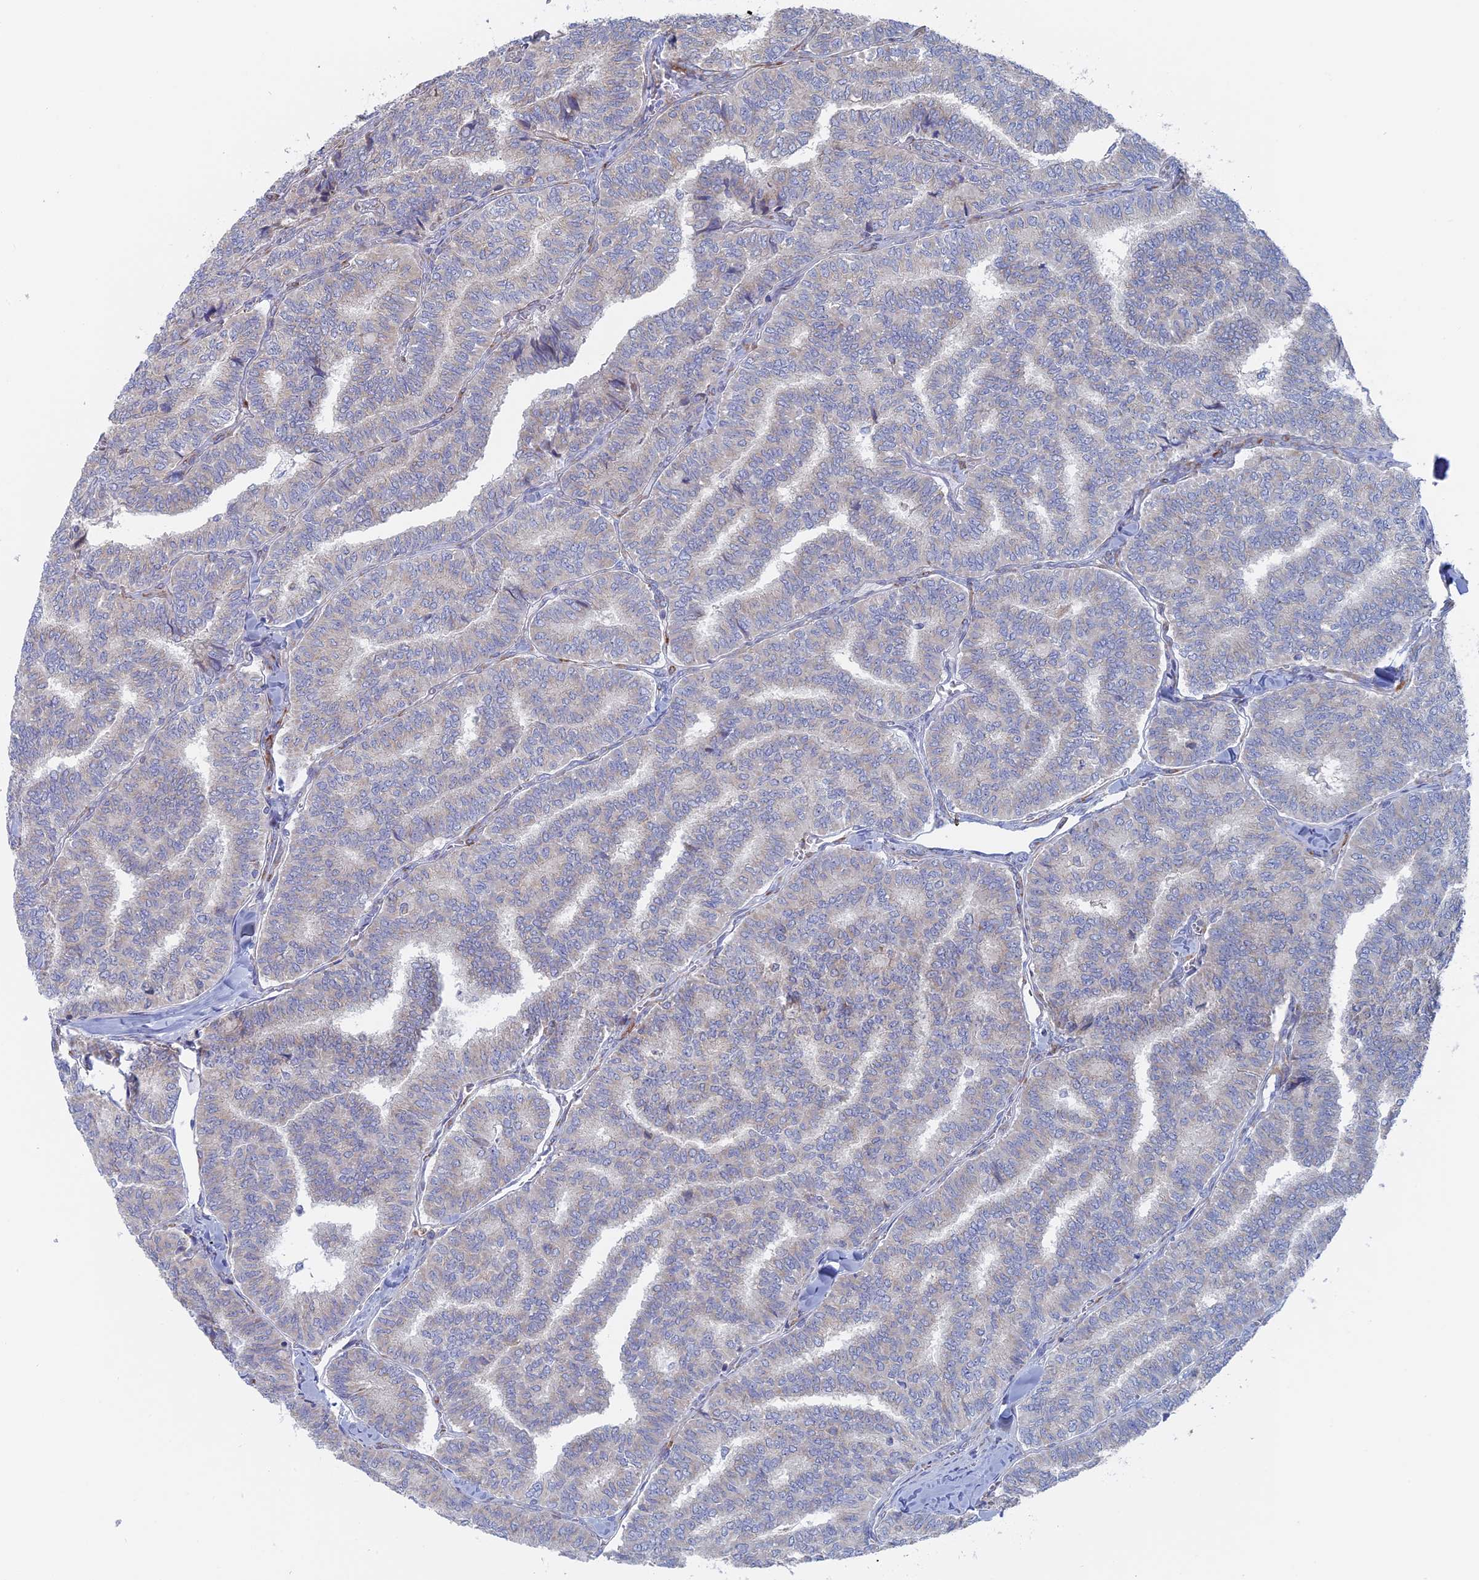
{"staining": {"intensity": "negative", "quantity": "none", "location": "none"}, "tissue": "thyroid cancer", "cell_type": "Tumor cells", "image_type": "cancer", "snomed": [{"axis": "morphology", "description": "Papillary adenocarcinoma, NOS"}, {"axis": "topography", "description": "Thyroid gland"}], "caption": "Micrograph shows no protein positivity in tumor cells of thyroid papillary adenocarcinoma tissue.", "gene": "TBC1D30", "patient": {"sex": "female", "age": 35}}